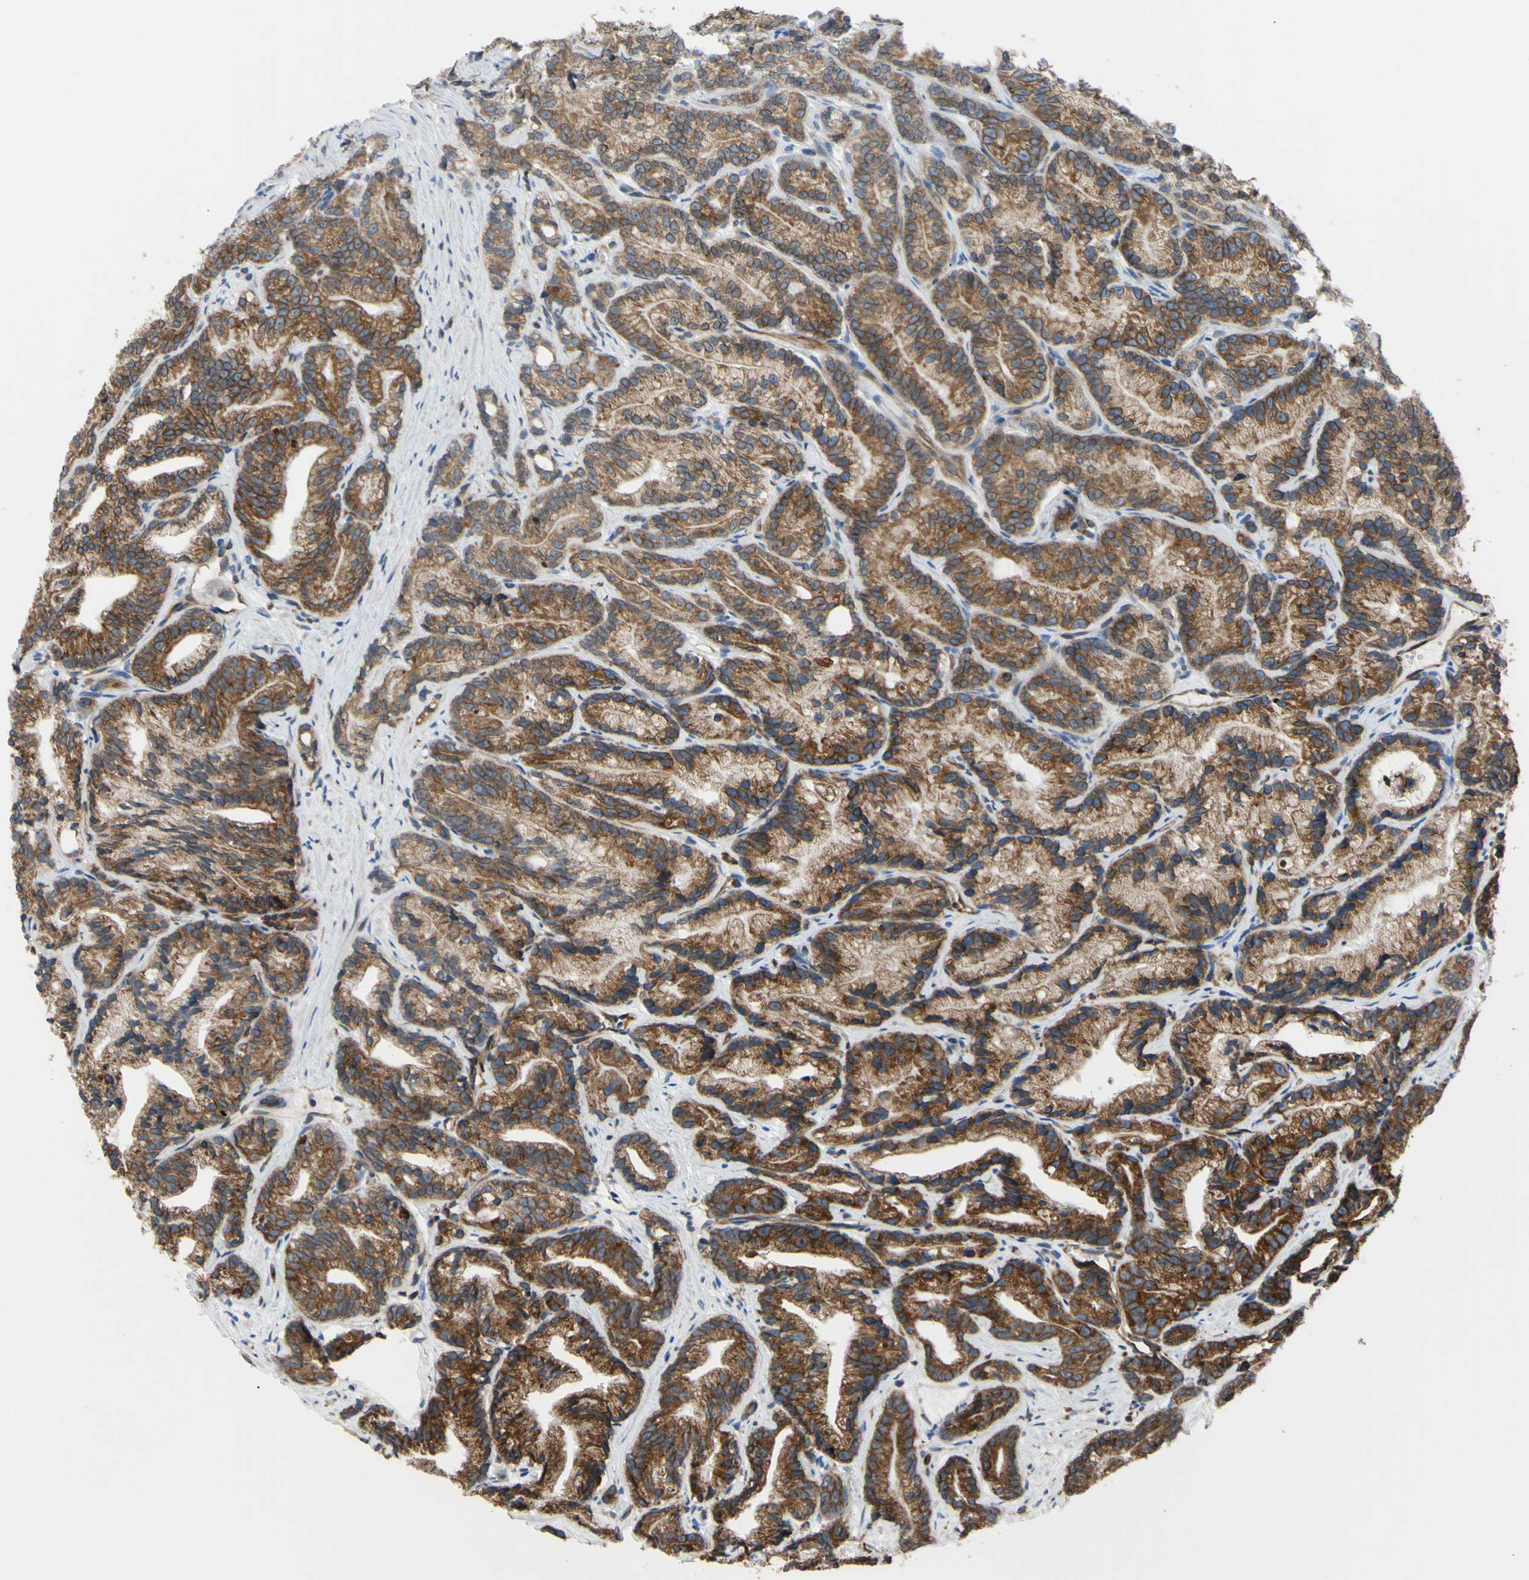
{"staining": {"intensity": "moderate", "quantity": ">75%", "location": "cytoplasmic/membranous"}, "tissue": "prostate cancer", "cell_type": "Tumor cells", "image_type": "cancer", "snomed": [{"axis": "morphology", "description": "Adenocarcinoma, Low grade"}, {"axis": "topography", "description": "Prostate"}], "caption": "Human low-grade adenocarcinoma (prostate) stained for a protein (brown) displays moderate cytoplasmic/membranous positive expression in about >75% of tumor cells.", "gene": "MGST2", "patient": {"sex": "male", "age": 89}}